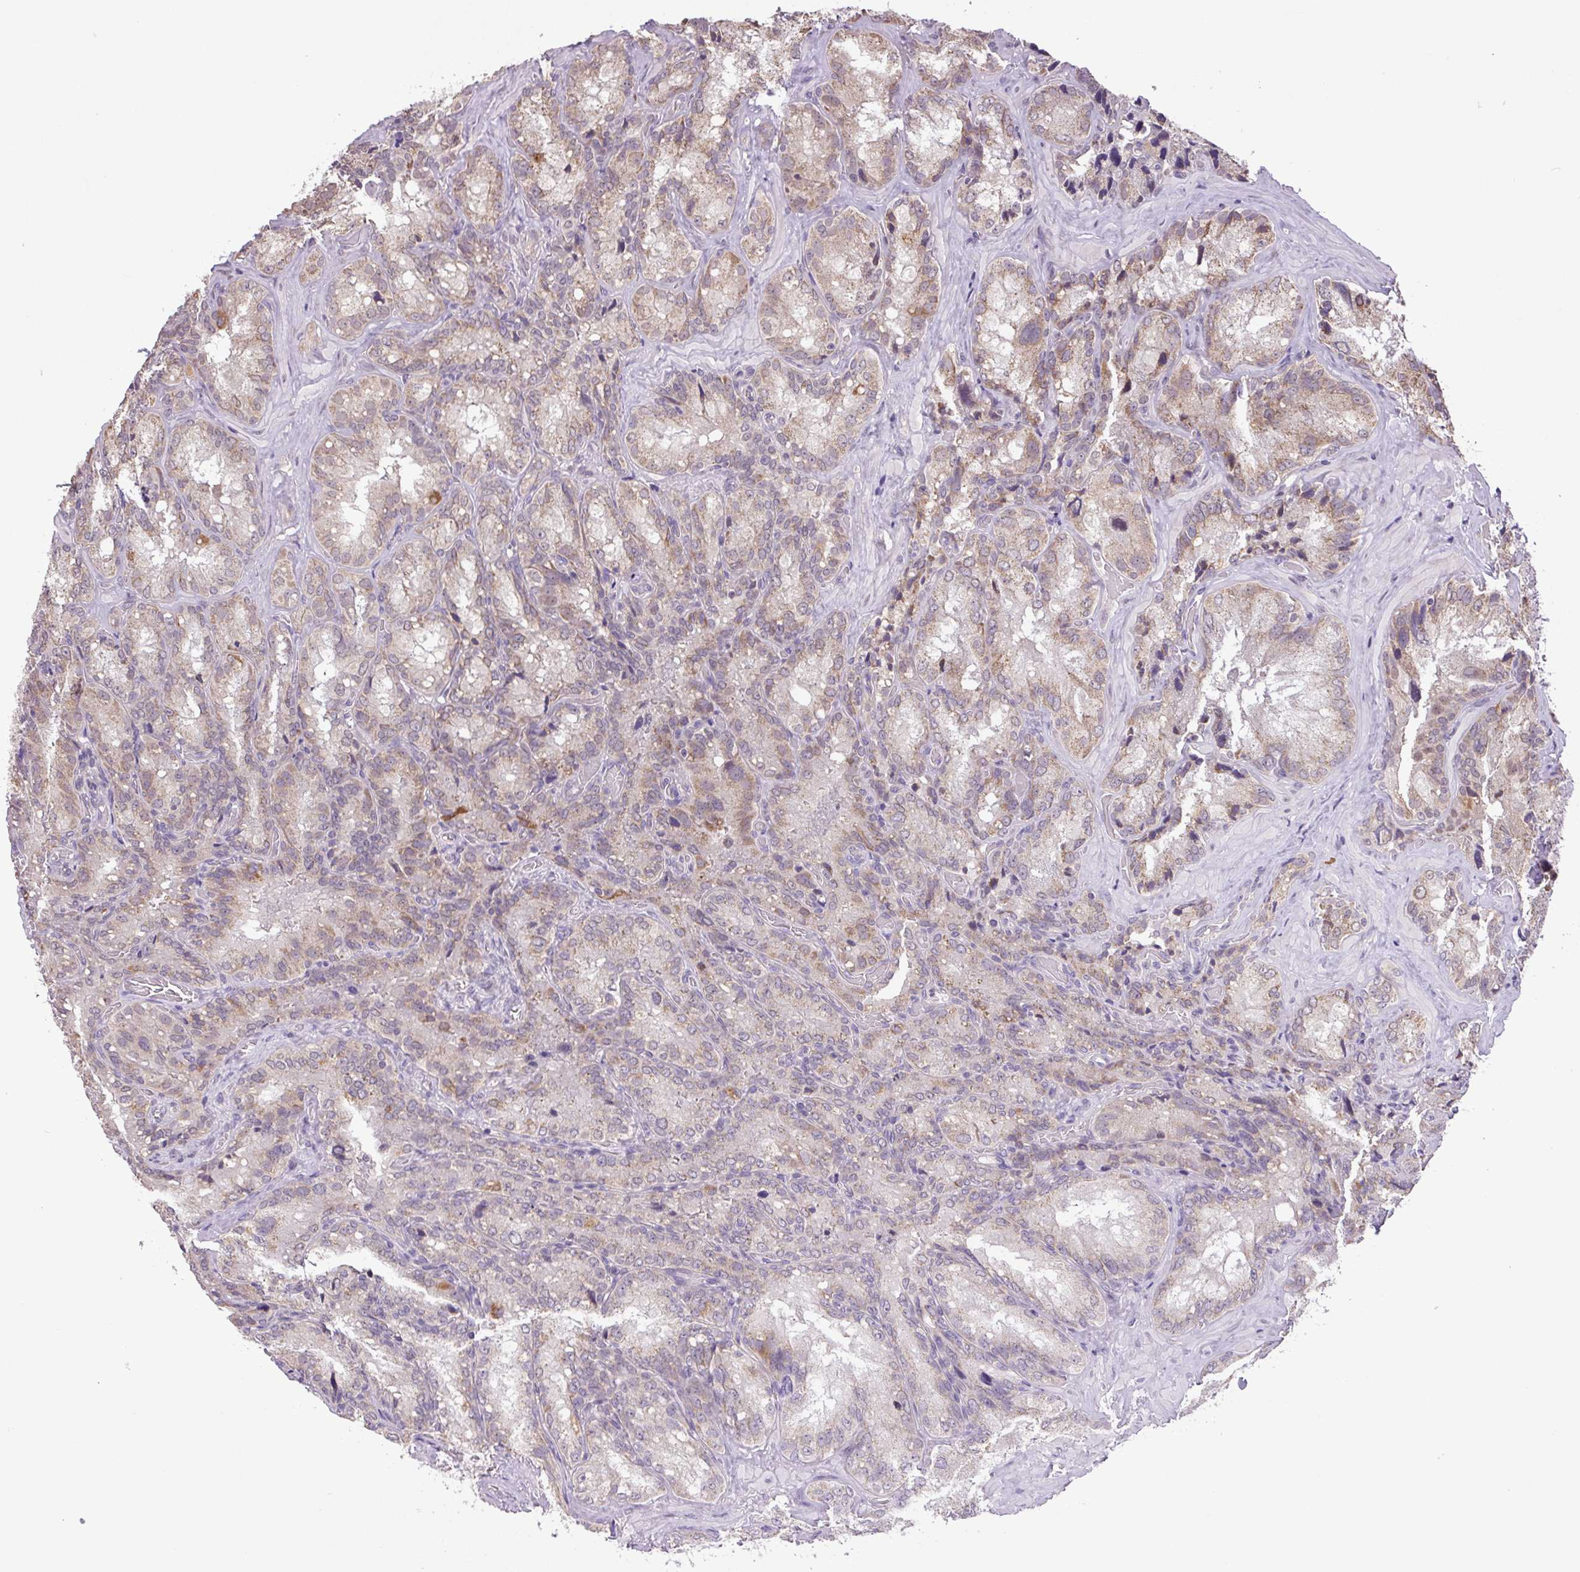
{"staining": {"intensity": "moderate", "quantity": "25%-75%", "location": "cytoplasmic/membranous"}, "tissue": "seminal vesicle", "cell_type": "Glandular cells", "image_type": "normal", "snomed": [{"axis": "morphology", "description": "Normal tissue, NOS"}, {"axis": "topography", "description": "Seminal veicle"}], "caption": "DAB (3,3'-diaminobenzidine) immunohistochemical staining of normal human seminal vesicle displays moderate cytoplasmic/membranous protein staining in about 25%-75% of glandular cells. (DAB (3,3'-diaminobenzidine) = brown stain, brightfield microscopy at high magnification).", "gene": "SGF29", "patient": {"sex": "male", "age": 47}}